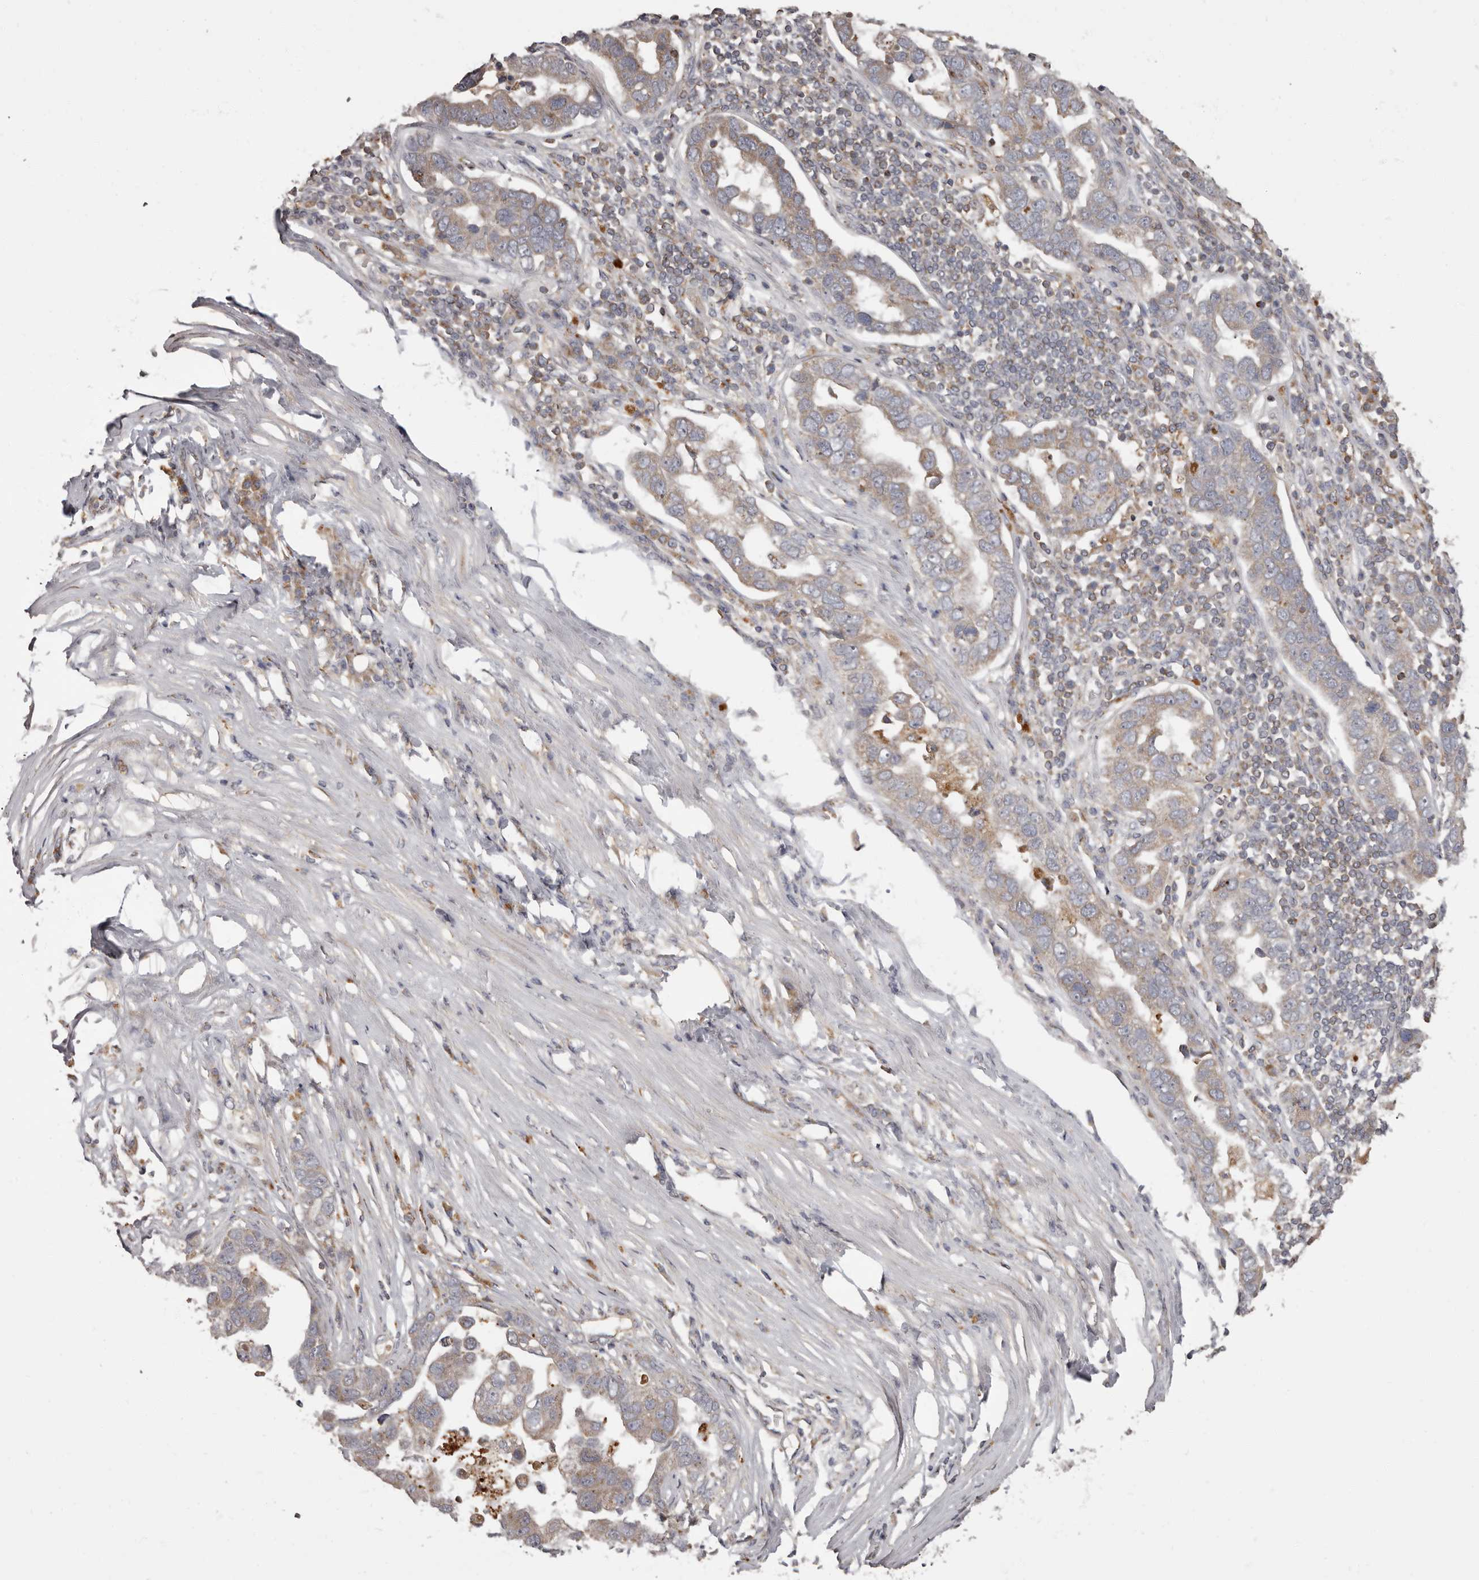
{"staining": {"intensity": "weak", "quantity": "25%-75%", "location": "cytoplasmic/membranous"}, "tissue": "pancreatic cancer", "cell_type": "Tumor cells", "image_type": "cancer", "snomed": [{"axis": "morphology", "description": "Adenocarcinoma, NOS"}, {"axis": "topography", "description": "Pancreas"}], "caption": "Human pancreatic adenocarcinoma stained with a brown dye displays weak cytoplasmic/membranous positive positivity in approximately 25%-75% of tumor cells.", "gene": "ADCY2", "patient": {"sex": "female", "age": 61}}